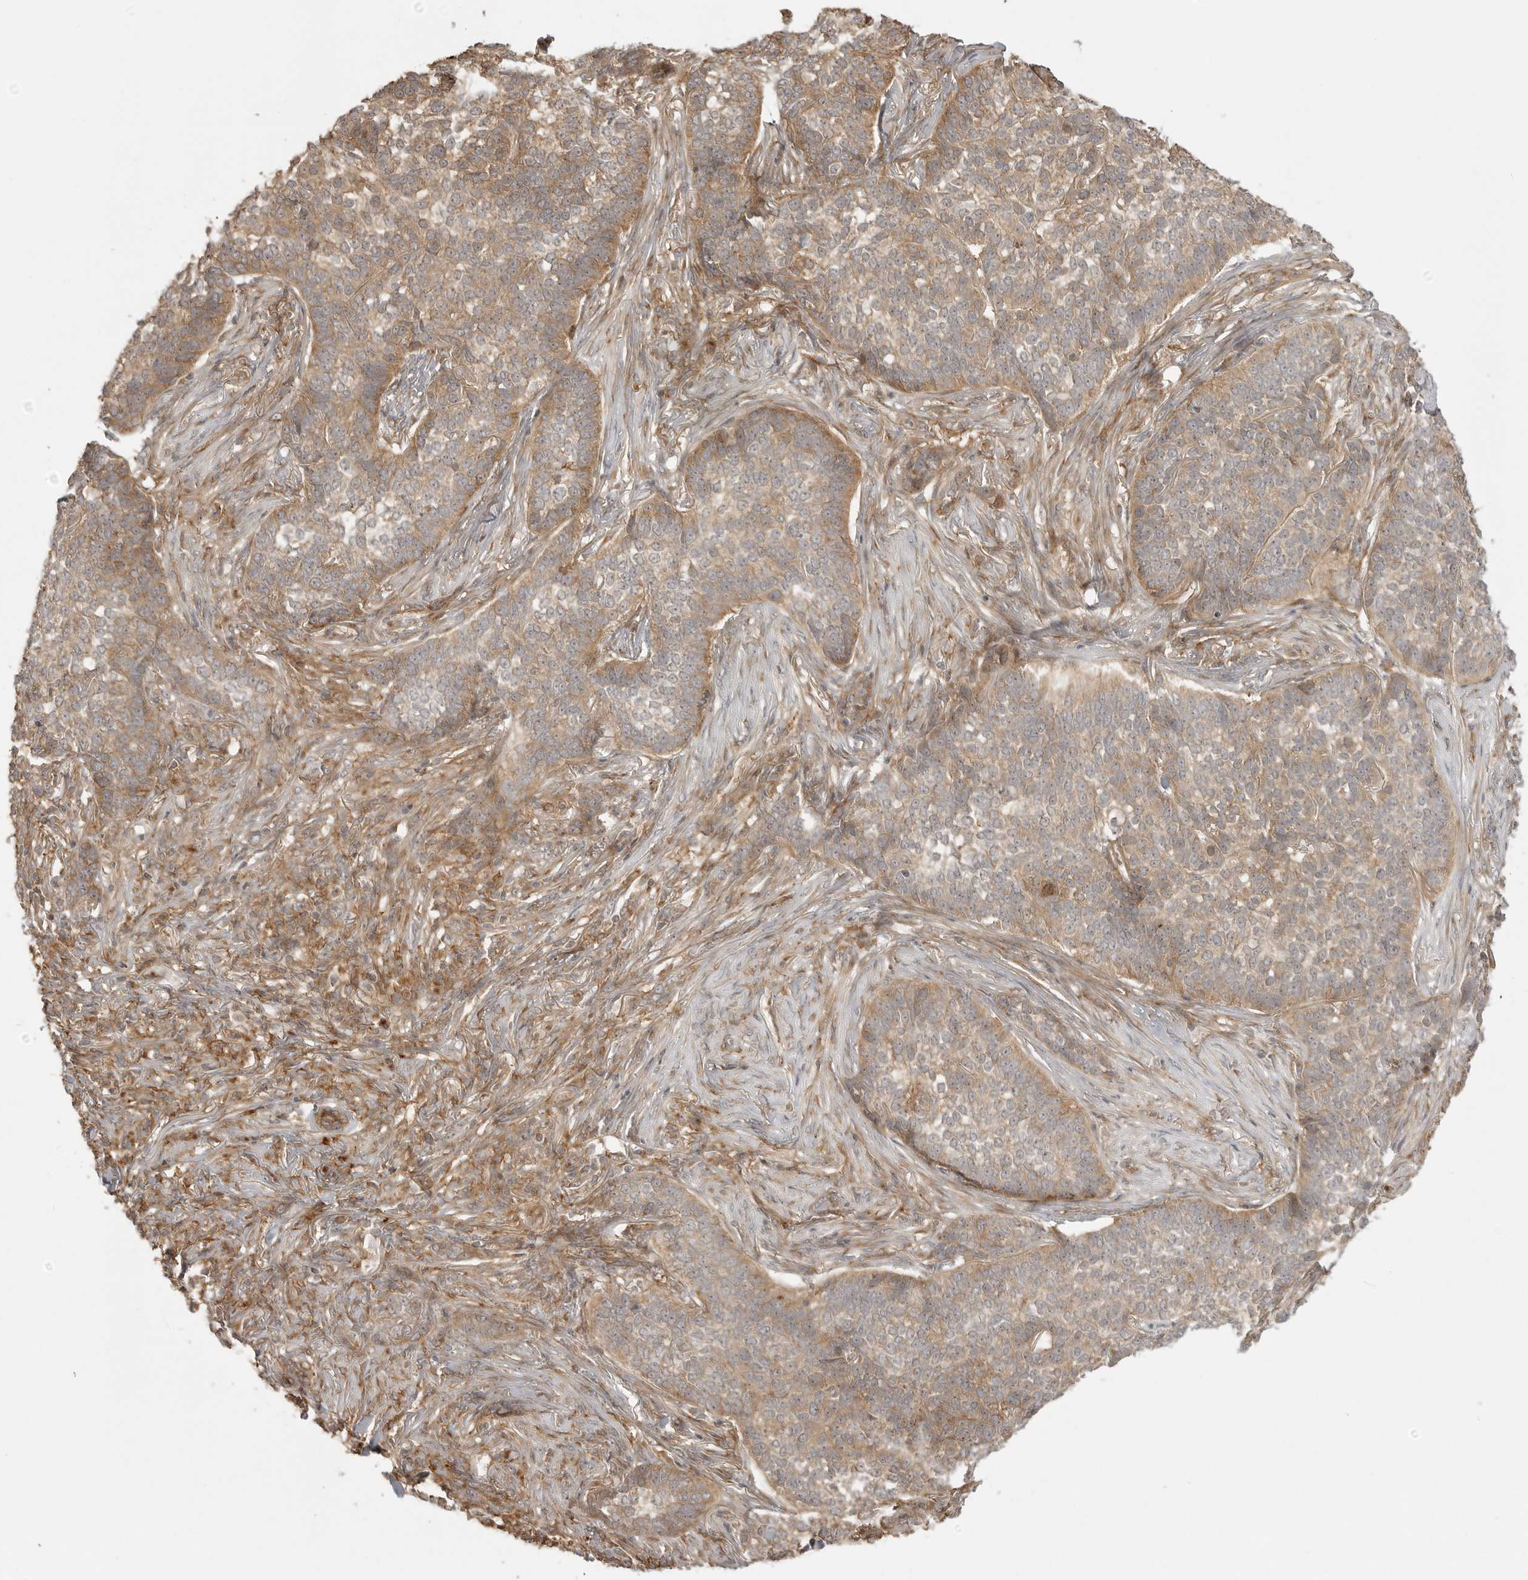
{"staining": {"intensity": "moderate", "quantity": "25%-75%", "location": "cytoplasmic/membranous"}, "tissue": "skin cancer", "cell_type": "Tumor cells", "image_type": "cancer", "snomed": [{"axis": "morphology", "description": "Basal cell carcinoma"}, {"axis": "topography", "description": "Skin"}], "caption": "This is a histology image of IHC staining of basal cell carcinoma (skin), which shows moderate positivity in the cytoplasmic/membranous of tumor cells.", "gene": "FAT3", "patient": {"sex": "male", "age": 85}}